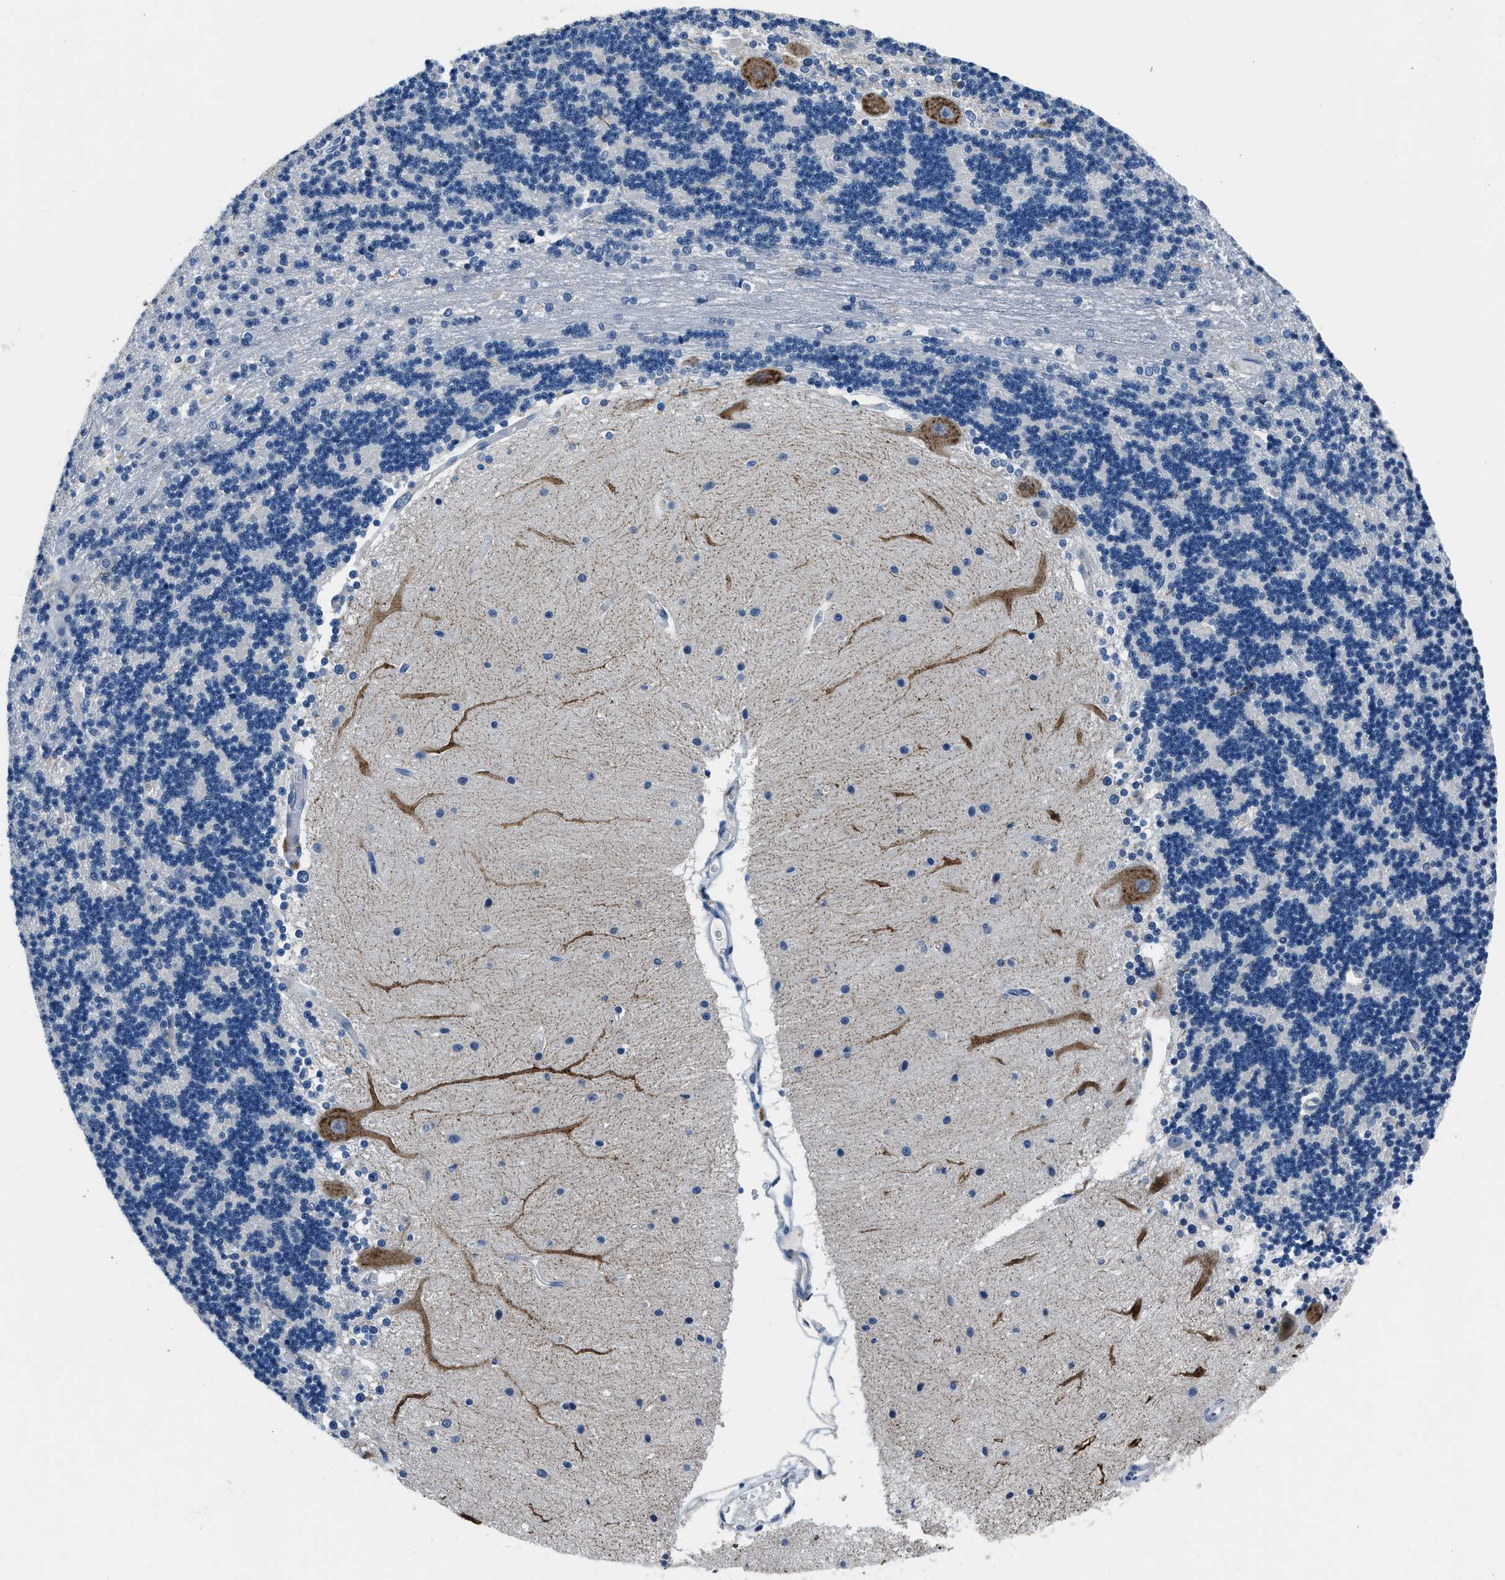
{"staining": {"intensity": "negative", "quantity": "none", "location": "none"}, "tissue": "cerebellum", "cell_type": "Cells in granular layer", "image_type": "normal", "snomed": [{"axis": "morphology", "description": "Normal tissue, NOS"}, {"axis": "topography", "description": "Cerebellum"}], "caption": "Micrograph shows no protein staining in cells in granular layer of benign cerebellum. (Brightfield microscopy of DAB immunohistochemistry at high magnification).", "gene": "GJA3", "patient": {"sex": "female", "age": 54}}